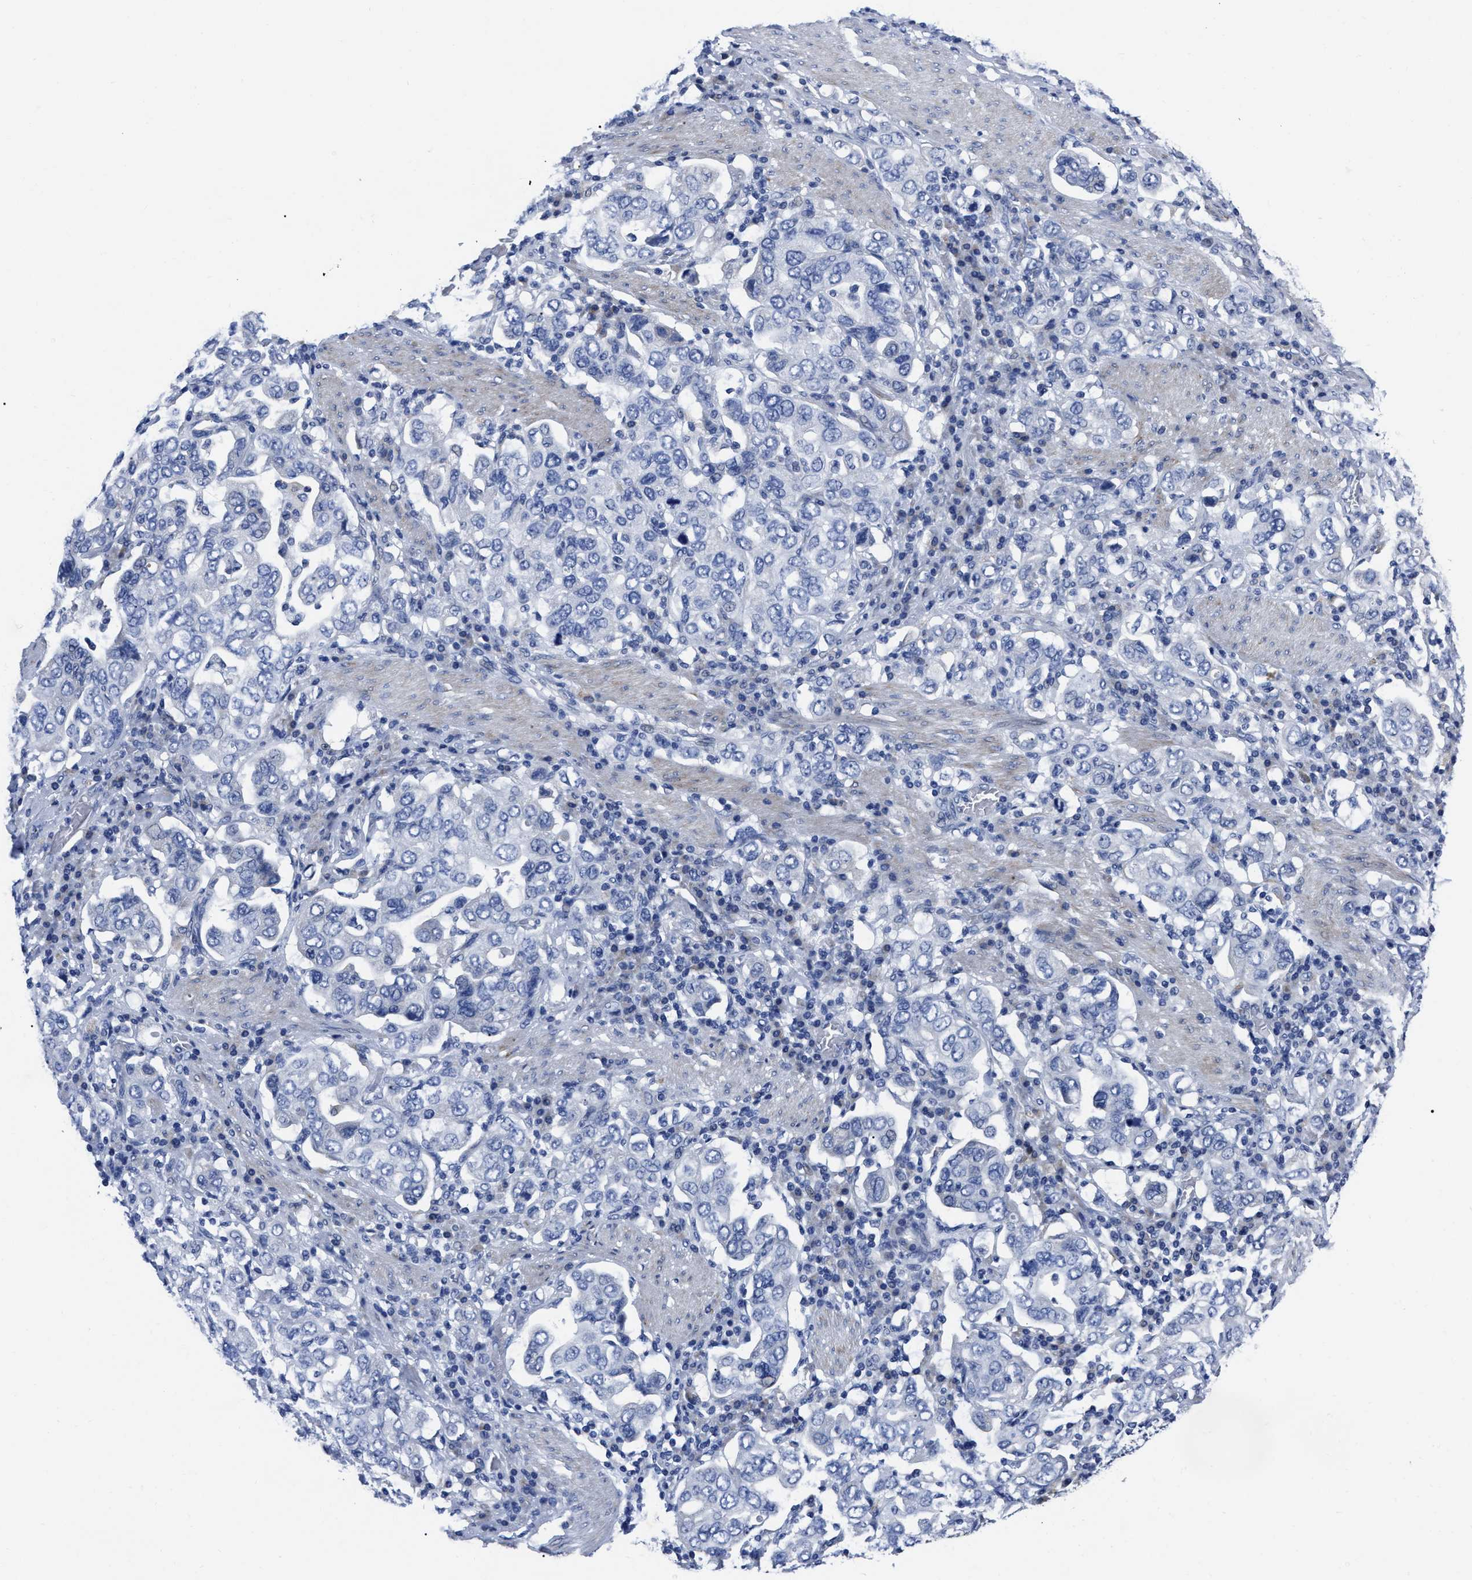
{"staining": {"intensity": "negative", "quantity": "none", "location": "none"}, "tissue": "stomach cancer", "cell_type": "Tumor cells", "image_type": "cancer", "snomed": [{"axis": "morphology", "description": "Adenocarcinoma, NOS"}, {"axis": "topography", "description": "Stomach, upper"}], "caption": "A photomicrograph of human stomach cancer (adenocarcinoma) is negative for staining in tumor cells.", "gene": "MOV10L1", "patient": {"sex": "male", "age": 62}}